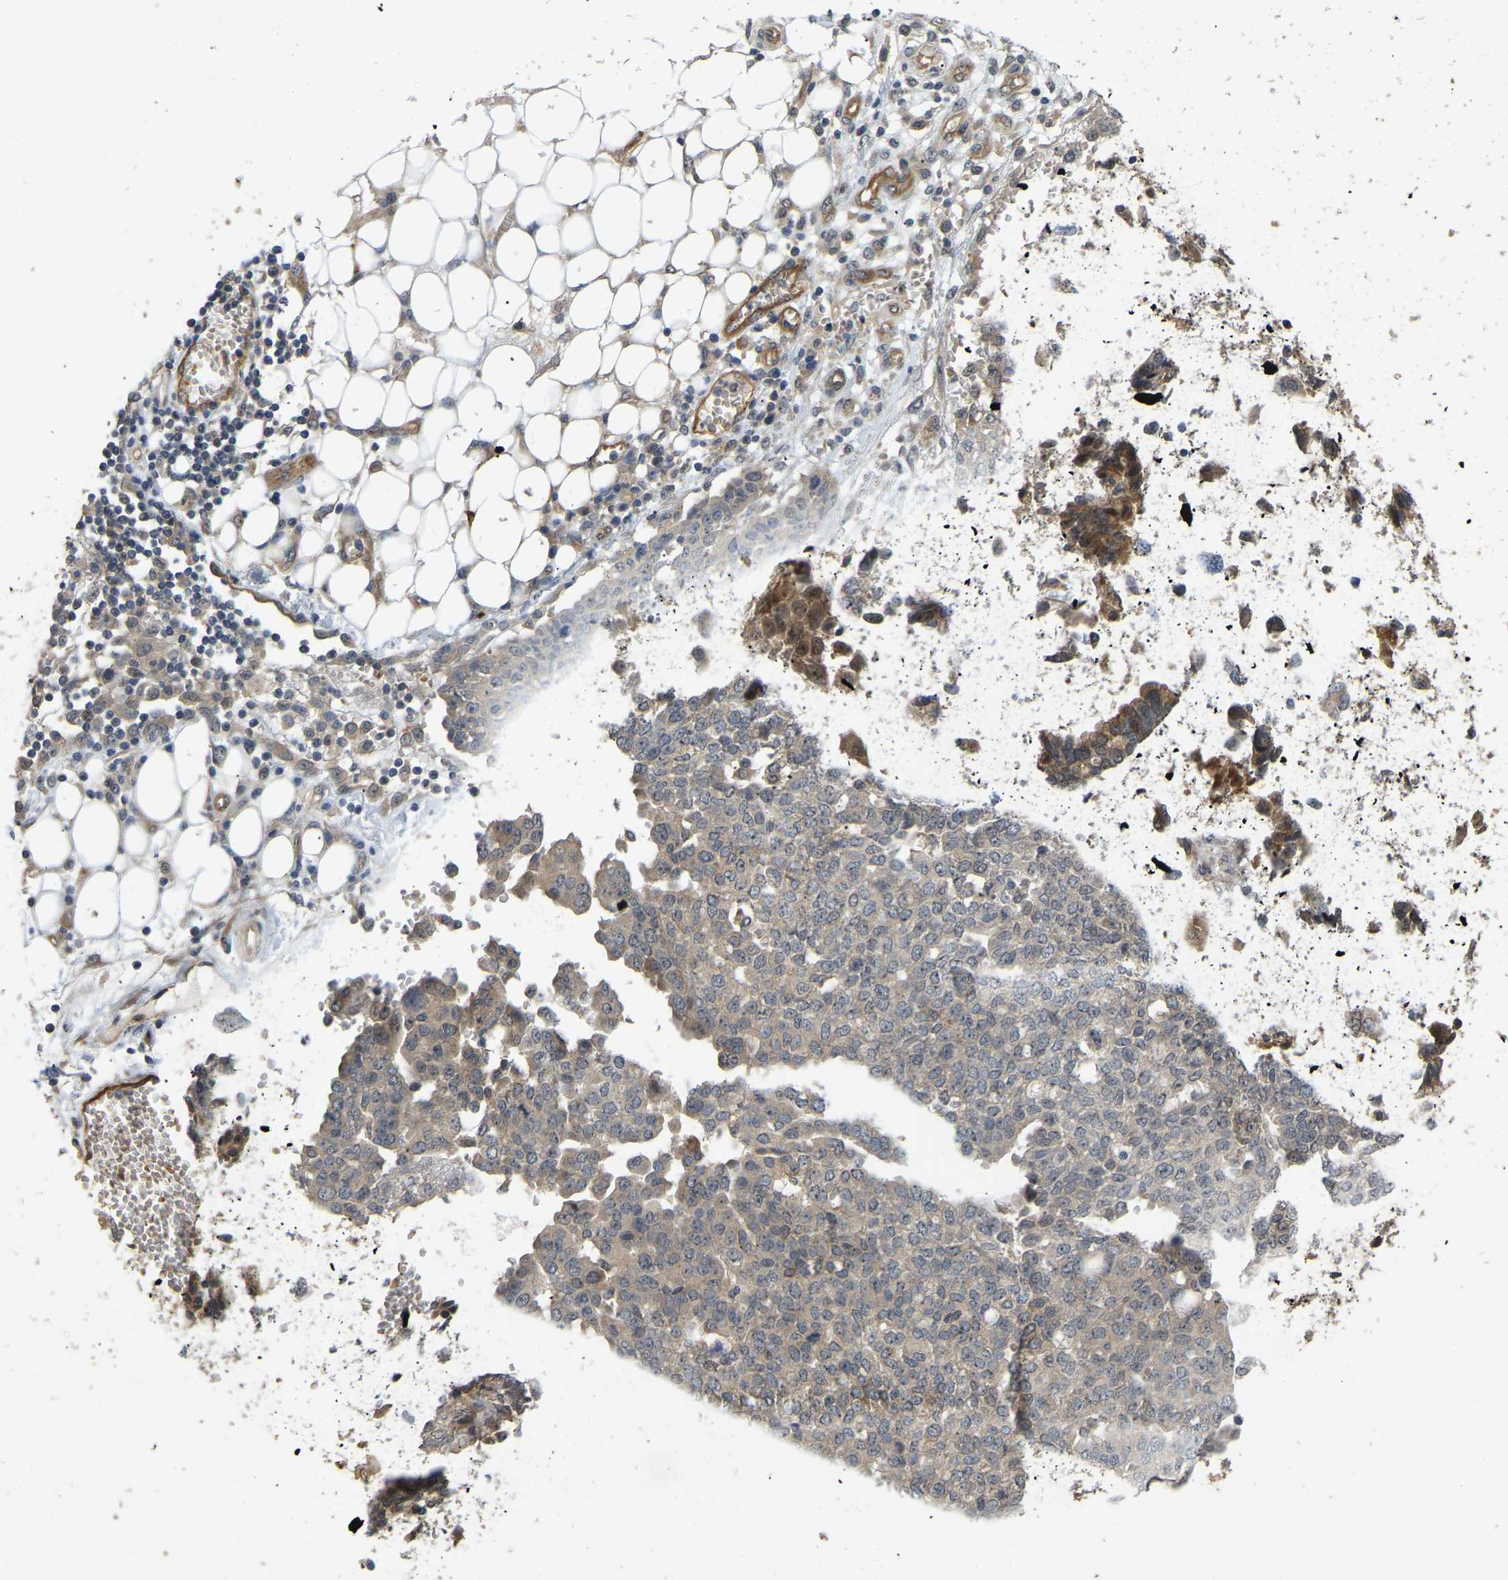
{"staining": {"intensity": "negative", "quantity": "none", "location": "none"}, "tissue": "ovarian cancer", "cell_type": "Tumor cells", "image_type": "cancer", "snomed": [{"axis": "morphology", "description": "Cystadenocarcinoma, serous, NOS"}, {"axis": "topography", "description": "Soft tissue"}, {"axis": "topography", "description": "Ovary"}], "caption": "Human ovarian cancer (serous cystadenocarcinoma) stained for a protein using immunohistochemistry shows no positivity in tumor cells.", "gene": "LIMK2", "patient": {"sex": "female", "age": 57}}